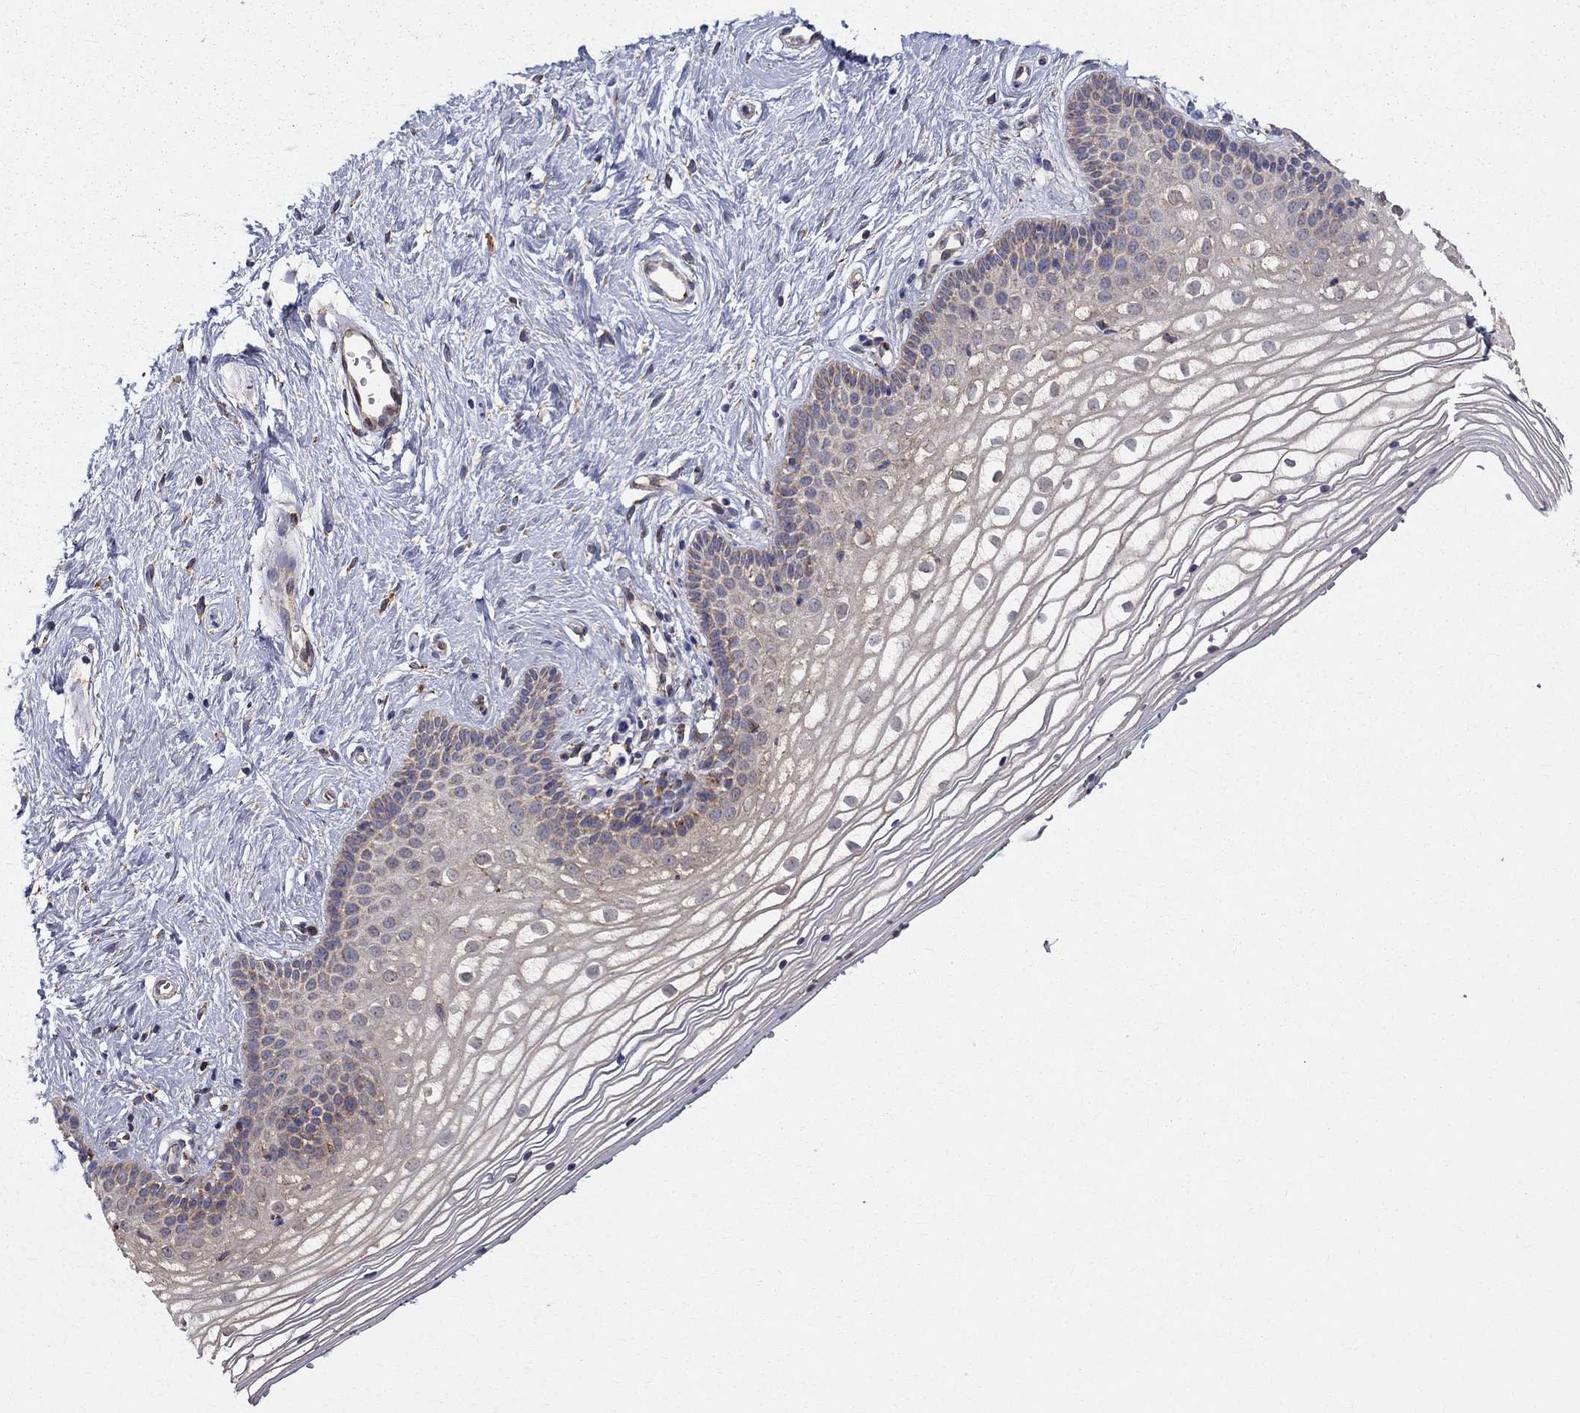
{"staining": {"intensity": "negative", "quantity": "none", "location": "none"}, "tissue": "vagina", "cell_type": "Squamous epithelial cells", "image_type": "normal", "snomed": [{"axis": "morphology", "description": "Normal tissue, NOS"}, {"axis": "topography", "description": "Vagina"}], "caption": "Immunohistochemical staining of unremarkable human vagina reveals no significant expression in squamous epithelial cells.", "gene": "PRDX4", "patient": {"sex": "female", "age": 36}}